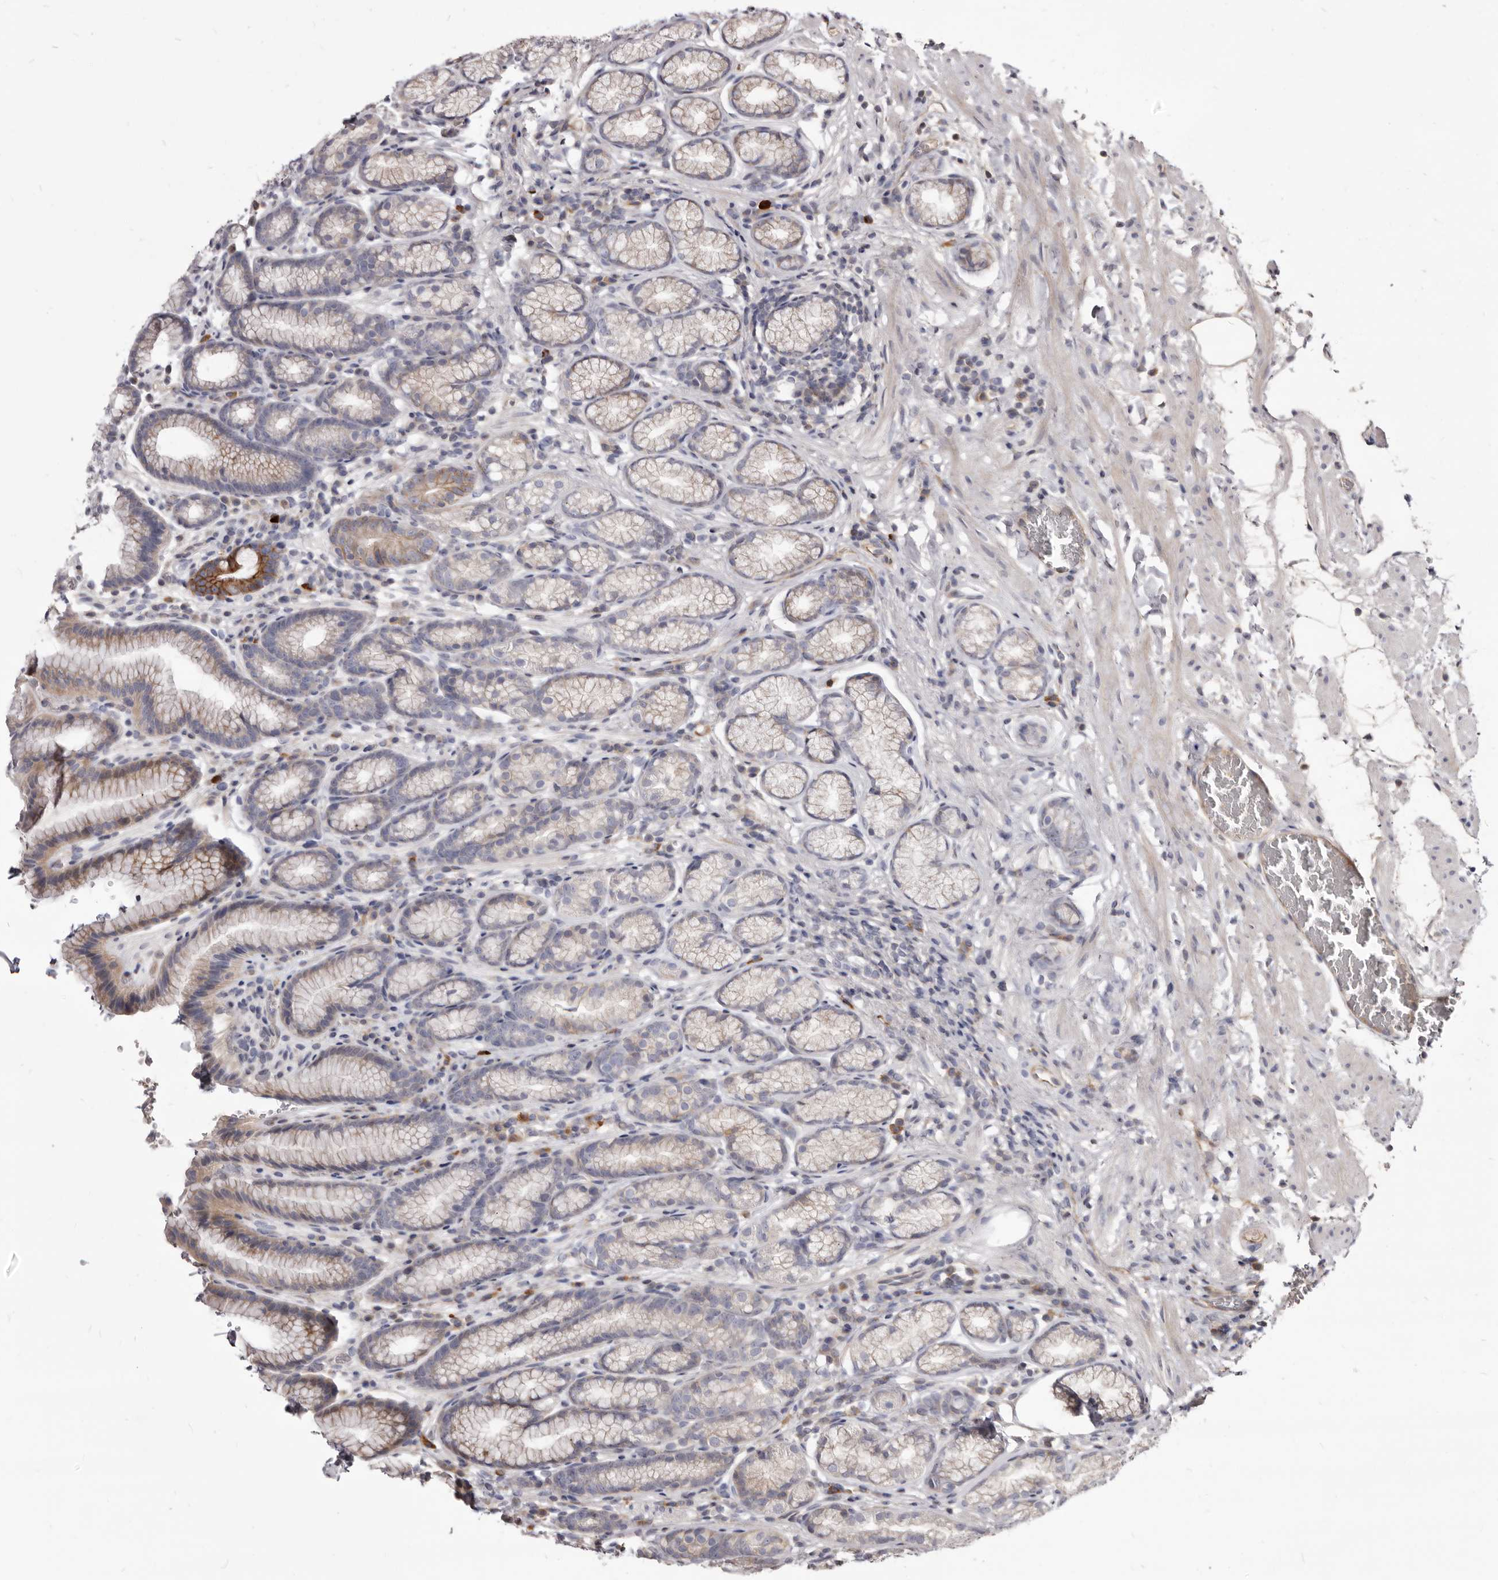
{"staining": {"intensity": "moderate", "quantity": "<25%", "location": "cytoplasmic/membranous"}, "tissue": "stomach", "cell_type": "Glandular cells", "image_type": "normal", "snomed": [{"axis": "morphology", "description": "Normal tissue, NOS"}, {"axis": "topography", "description": "Stomach"}], "caption": "IHC (DAB) staining of unremarkable stomach shows moderate cytoplasmic/membranous protein positivity in approximately <25% of glandular cells. The protein of interest is stained brown, and the nuclei are stained in blue (DAB IHC with brightfield microscopy, high magnification).", "gene": "FAS", "patient": {"sex": "male", "age": 42}}